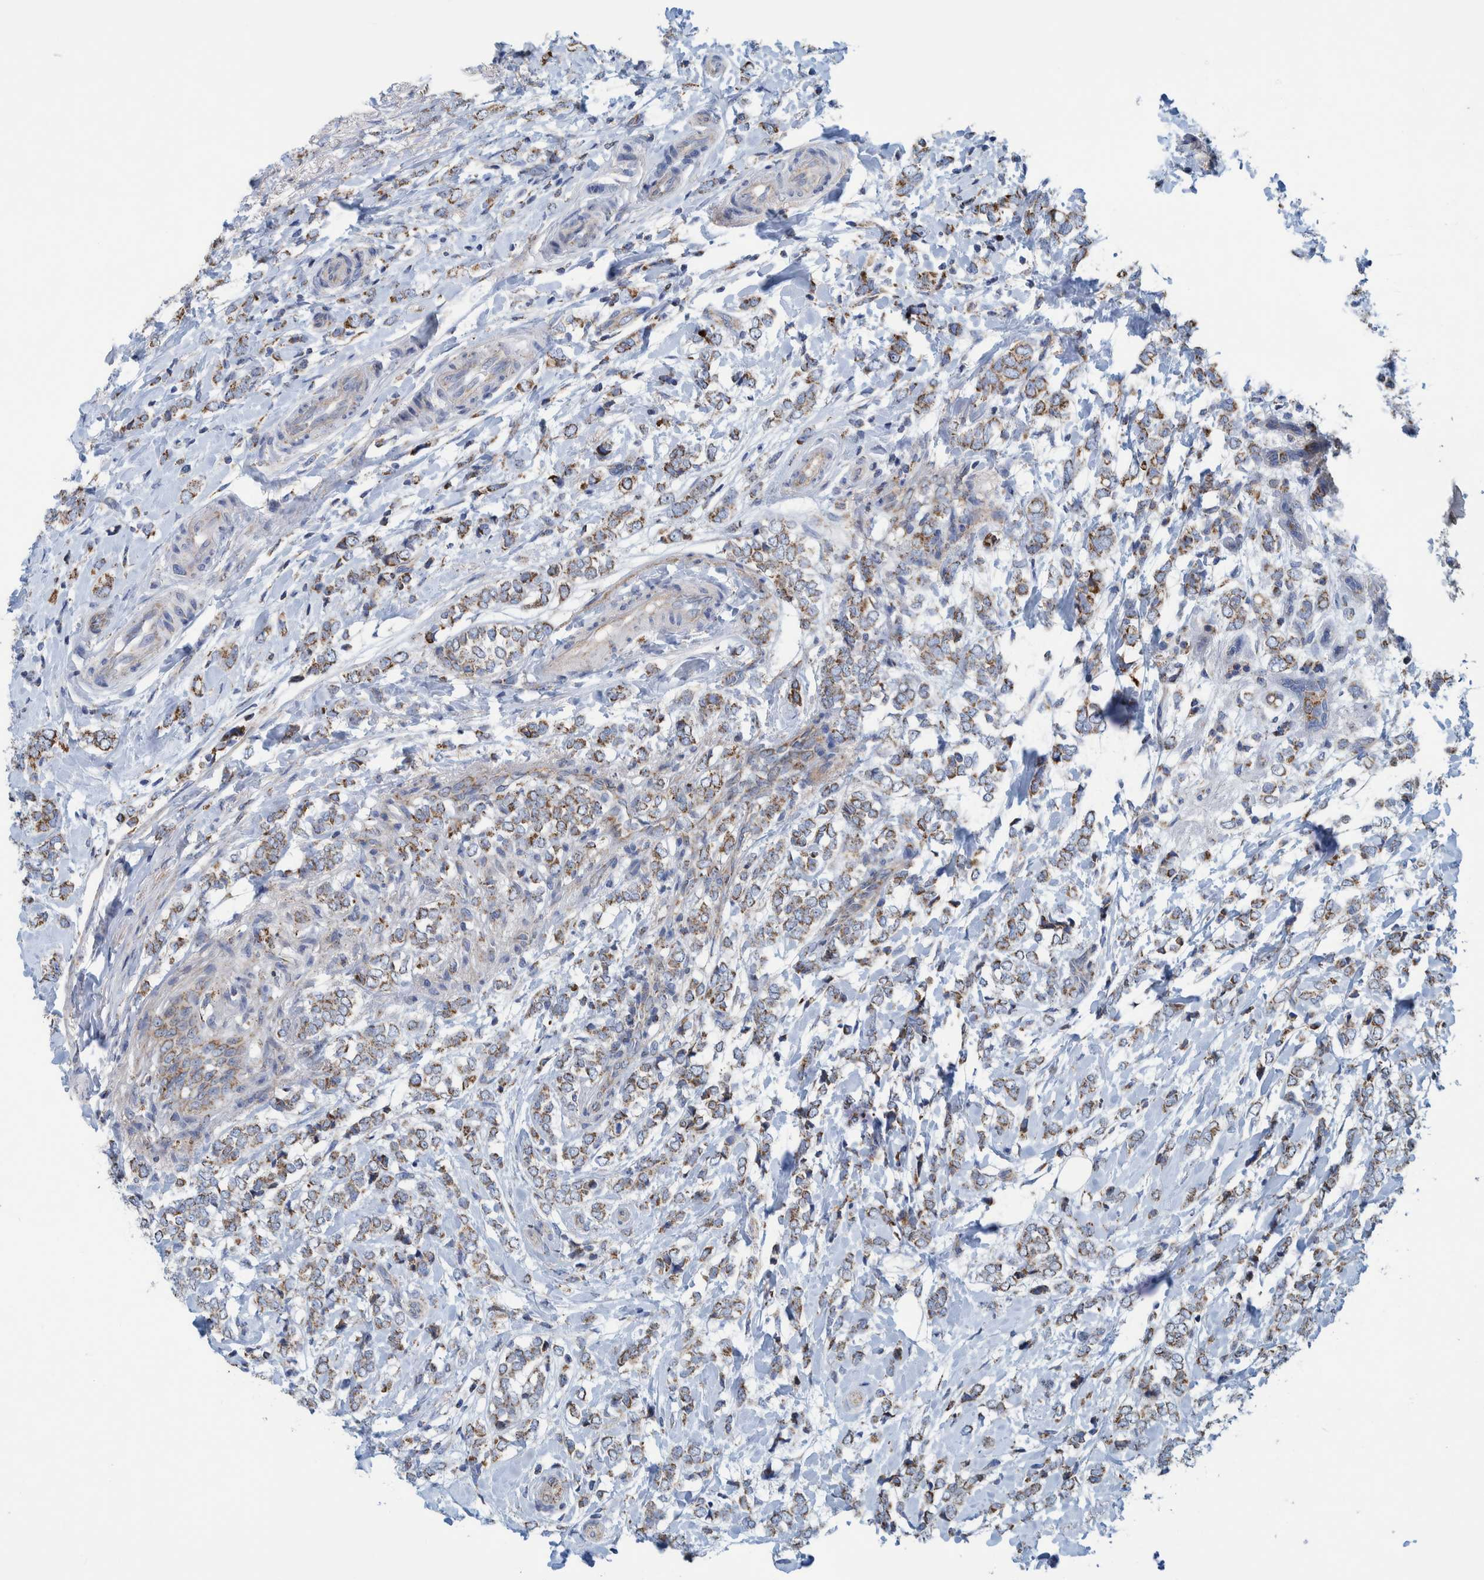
{"staining": {"intensity": "weak", "quantity": ">75%", "location": "cytoplasmic/membranous"}, "tissue": "breast cancer", "cell_type": "Tumor cells", "image_type": "cancer", "snomed": [{"axis": "morphology", "description": "Normal tissue, NOS"}, {"axis": "morphology", "description": "Lobular carcinoma"}, {"axis": "topography", "description": "Breast"}], "caption": "This image reveals lobular carcinoma (breast) stained with immunohistochemistry to label a protein in brown. The cytoplasmic/membranous of tumor cells show weak positivity for the protein. Nuclei are counter-stained blue.", "gene": "MRPS7", "patient": {"sex": "female", "age": 47}}